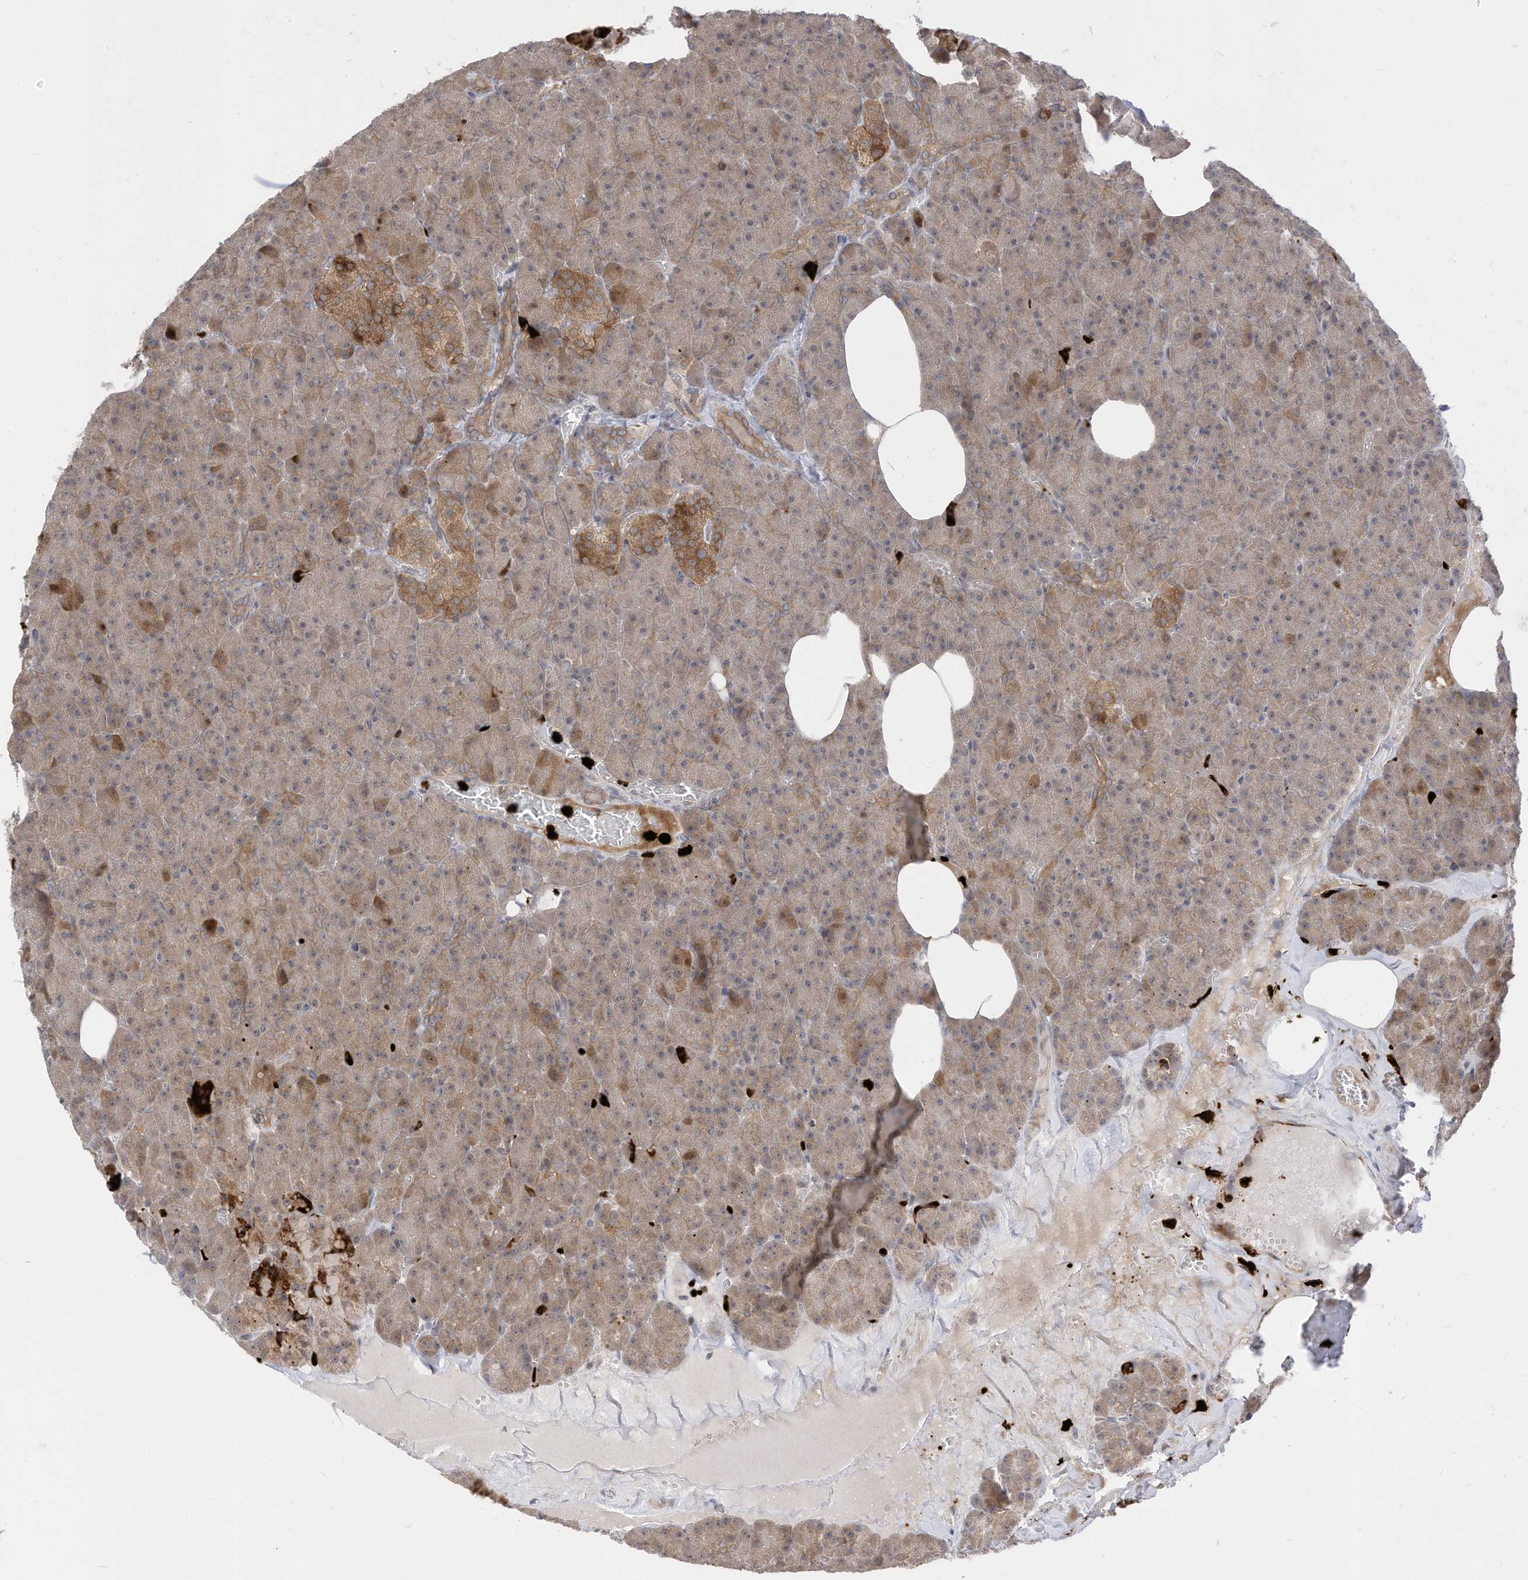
{"staining": {"intensity": "moderate", "quantity": "<25%", "location": "cytoplasmic/membranous,nuclear"}, "tissue": "pancreas", "cell_type": "Exocrine glandular cells", "image_type": "normal", "snomed": [{"axis": "morphology", "description": "Normal tissue, NOS"}, {"axis": "morphology", "description": "Carcinoid, malignant, NOS"}, {"axis": "topography", "description": "Pancreas"}], "caption": "Exocrine glandular cells demonstrate moderate cytoplasmic/membranous,nuclear expression in about <25% of cells in benign pancreas. Nuclei are stained in blue.", "gene": "CNKSR1", "patient": {"sex": "female", "age": 35}}